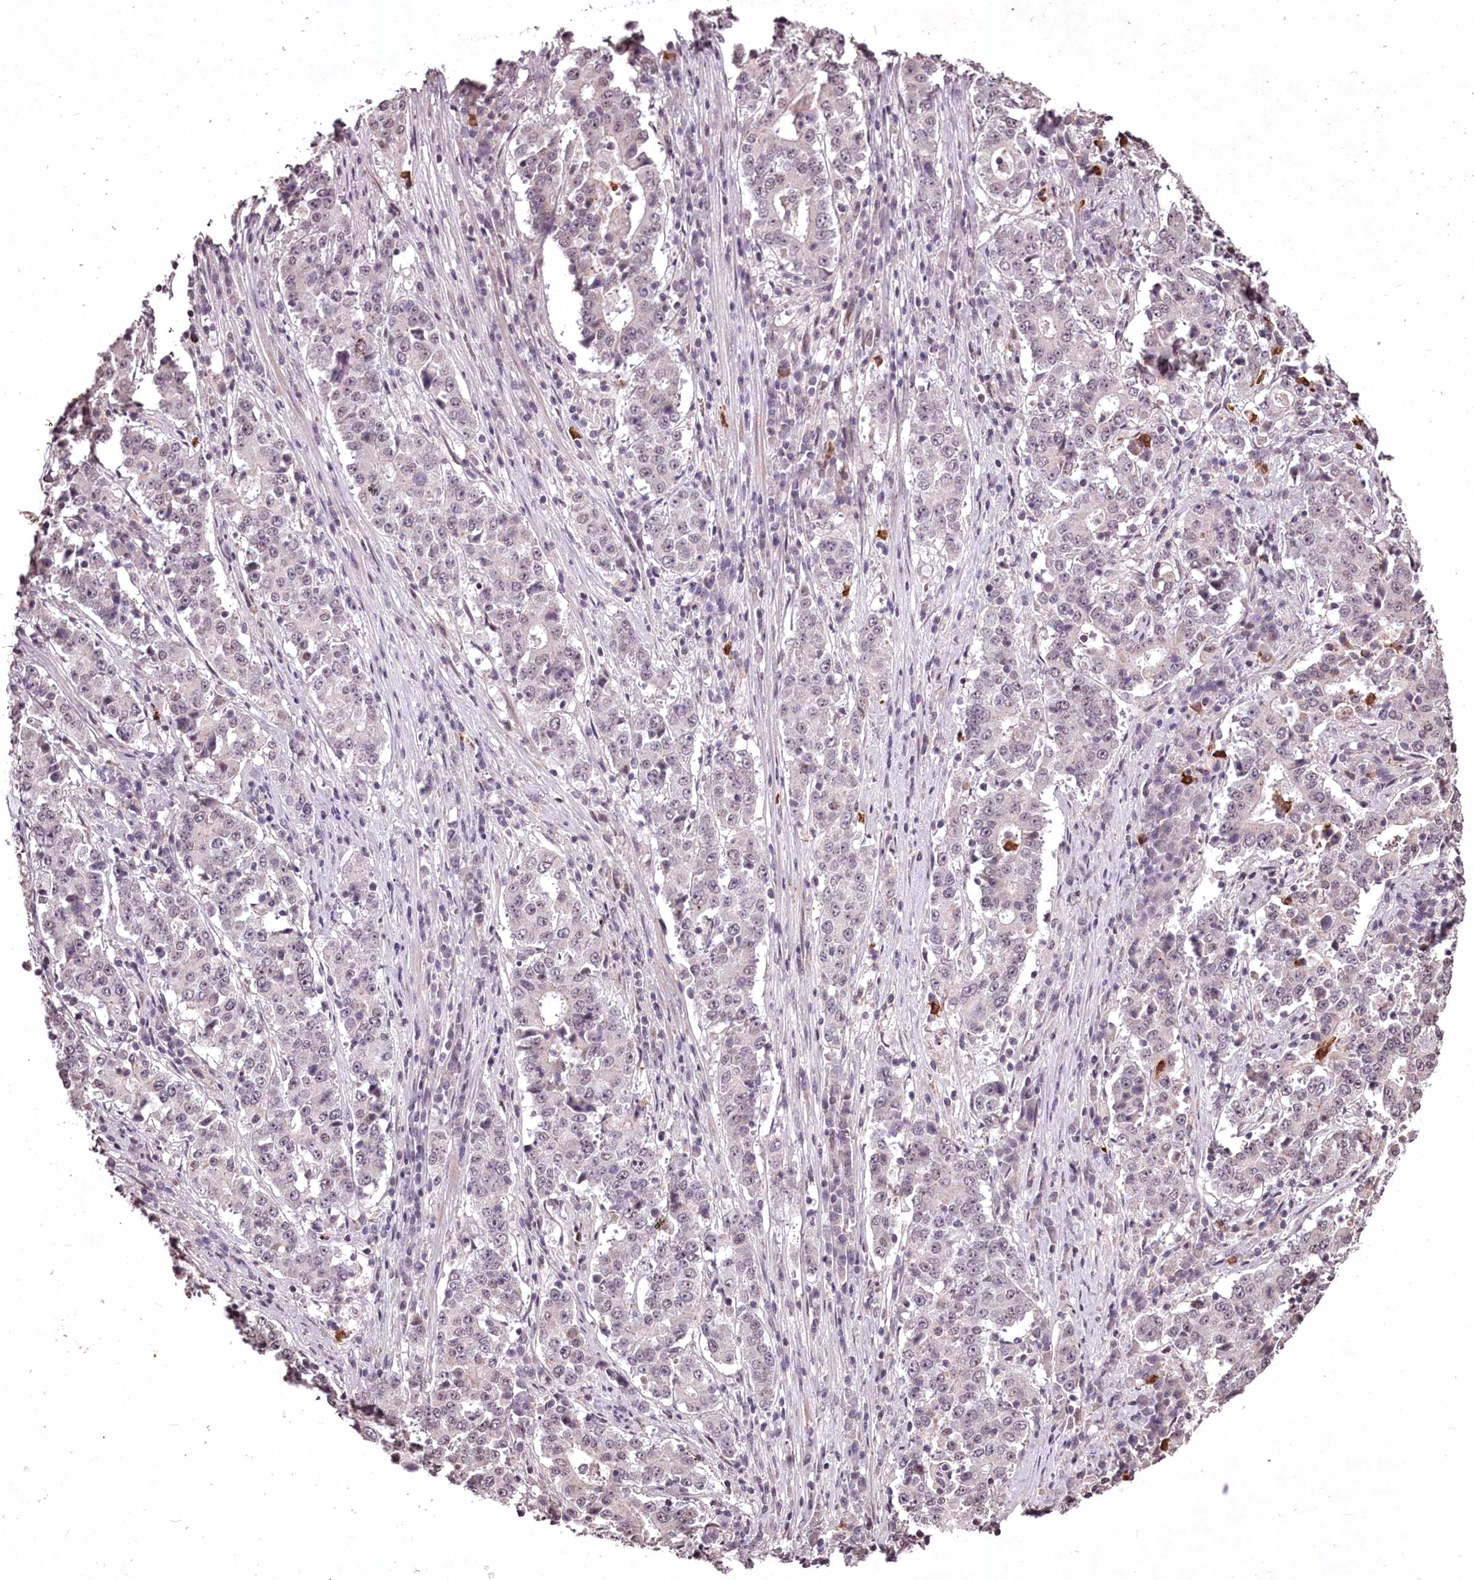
{"staining": {"intensity": "negative", "quantity": "none", "location": "none"}, "tissue": "stomach cancer", "cell_type": "Tumor cells", "image_type": "cancer", "snomed": [{"axis": "morphology", "description": "Adenocarcinoma, NOS"}, {"axis": "topography", "description": "Stomach"}], "caption": "Adenocarcinoma (stomach) was stained to show a protein in brown. There is no significant expression in tumor cells.", "gene": "ADRA1D", "patient": {"sex": "male", "age": 59}}